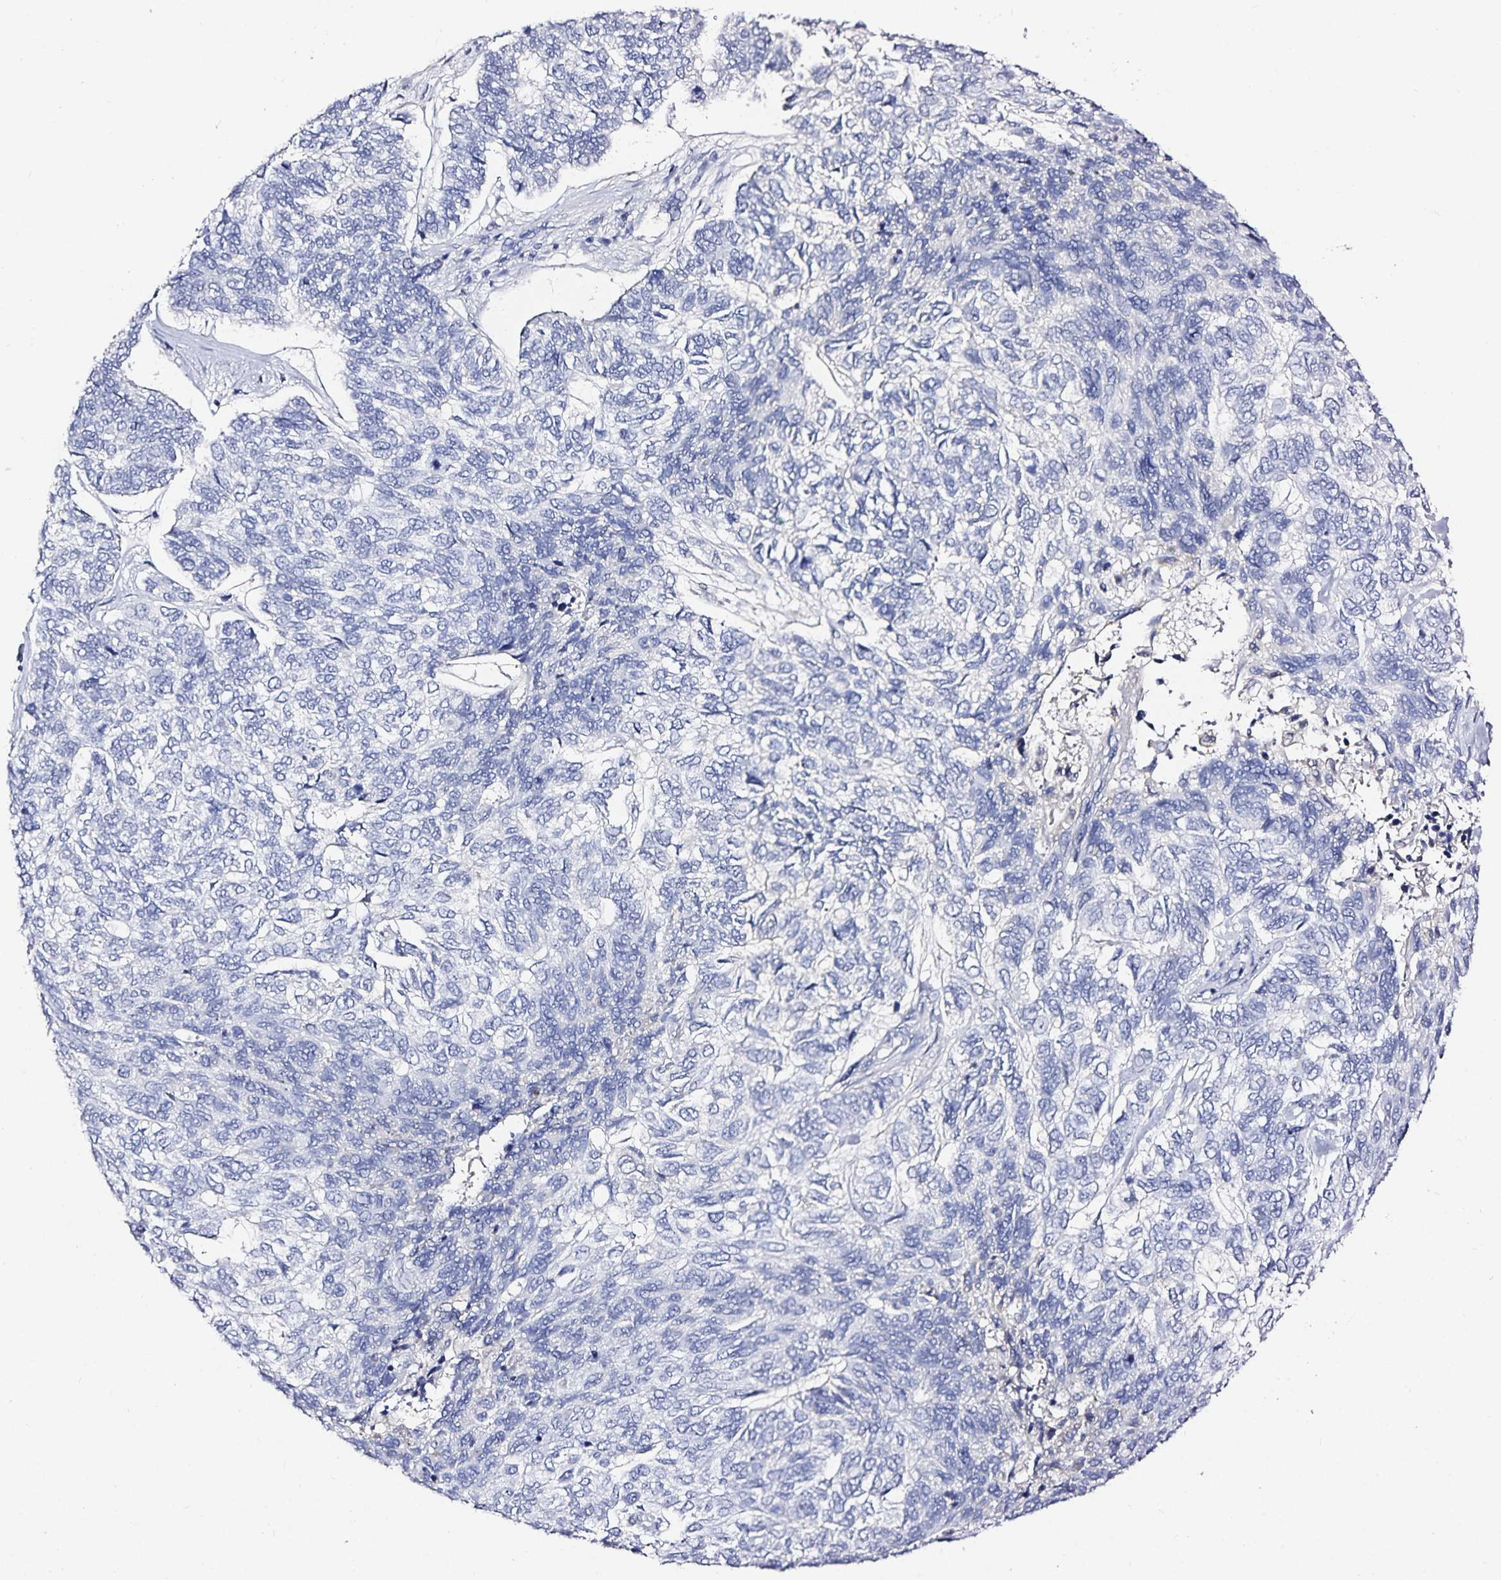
{"staining": {"intensity": "negative", "quantity": "none", "location": "none"}, "tissue": "skin cancer", "cell_type": "Tumor cells", "image_type": "cancer", "snomed": [{"axis": "morphology", "description": "Basal cell carcinoma"}, {"axis": "topography", "description": "Skin"}], "caption": "Tumor cells show no significant protein expression in skin cancer (basal cell carcinoma).", "gene": "TTR", "patient": {"sex": "female", "age": 65}}